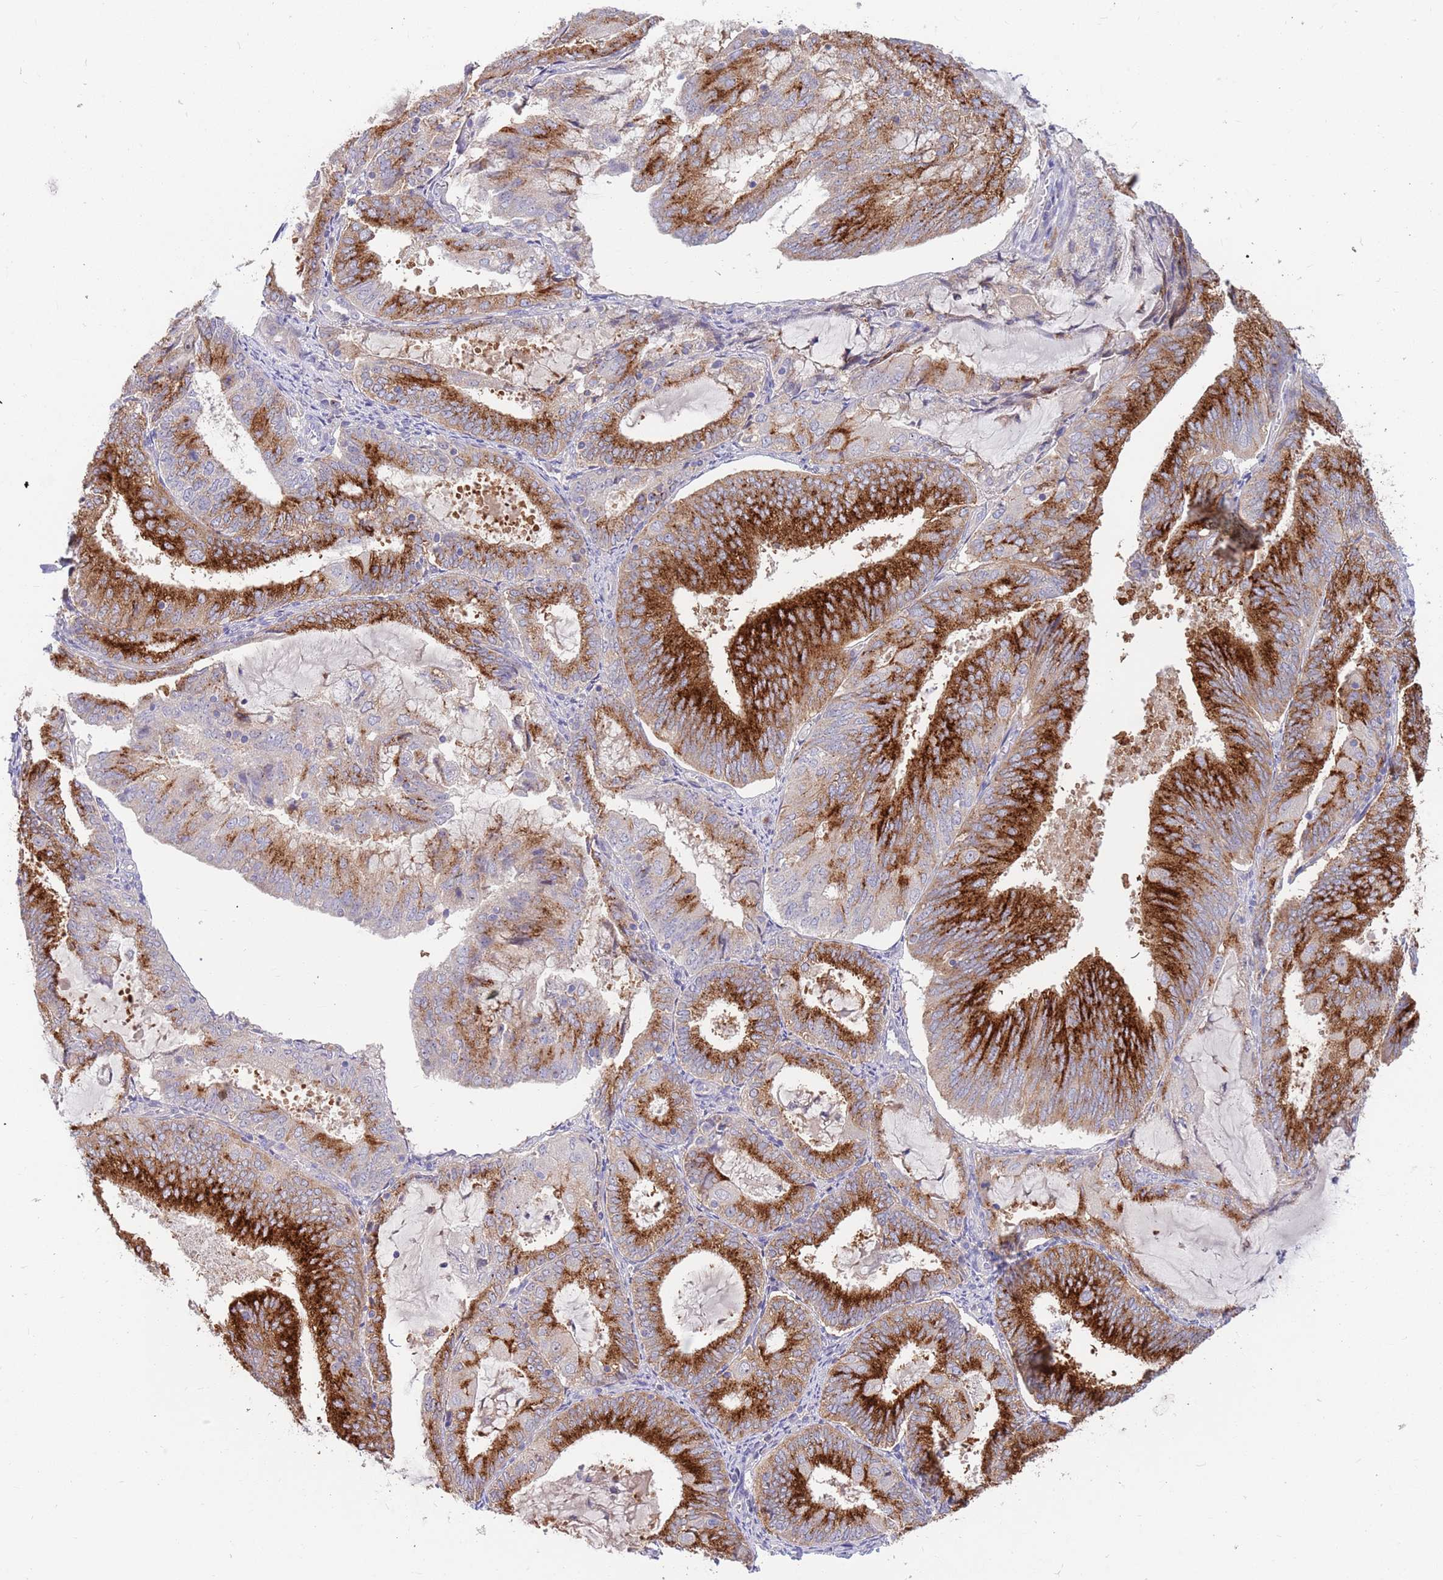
{"staining": {"intensity": "strong", "quantity": ">75%", "location": "cytoplasmic/membranous"}, "tissue": "endometrial cancer", "cell_type": "Tumor cells", "image_type": "cancer", "snomed": [{"axis": "morphology", "description": "Adenocarcinoma, NOS"}, {"axis": "topography", "description": "Endometrium"}], "caption": "Protein expression analysis of endometrial cancer (adenocarcinoma) reveals strong cytoplasmic/membranous positivity in about >75% of tumor cells. Ihc stains the protein in brown and the nuclei are stained blue.", "gene": "BORCS5", "patient": {"sex": "female", "age": 81}}